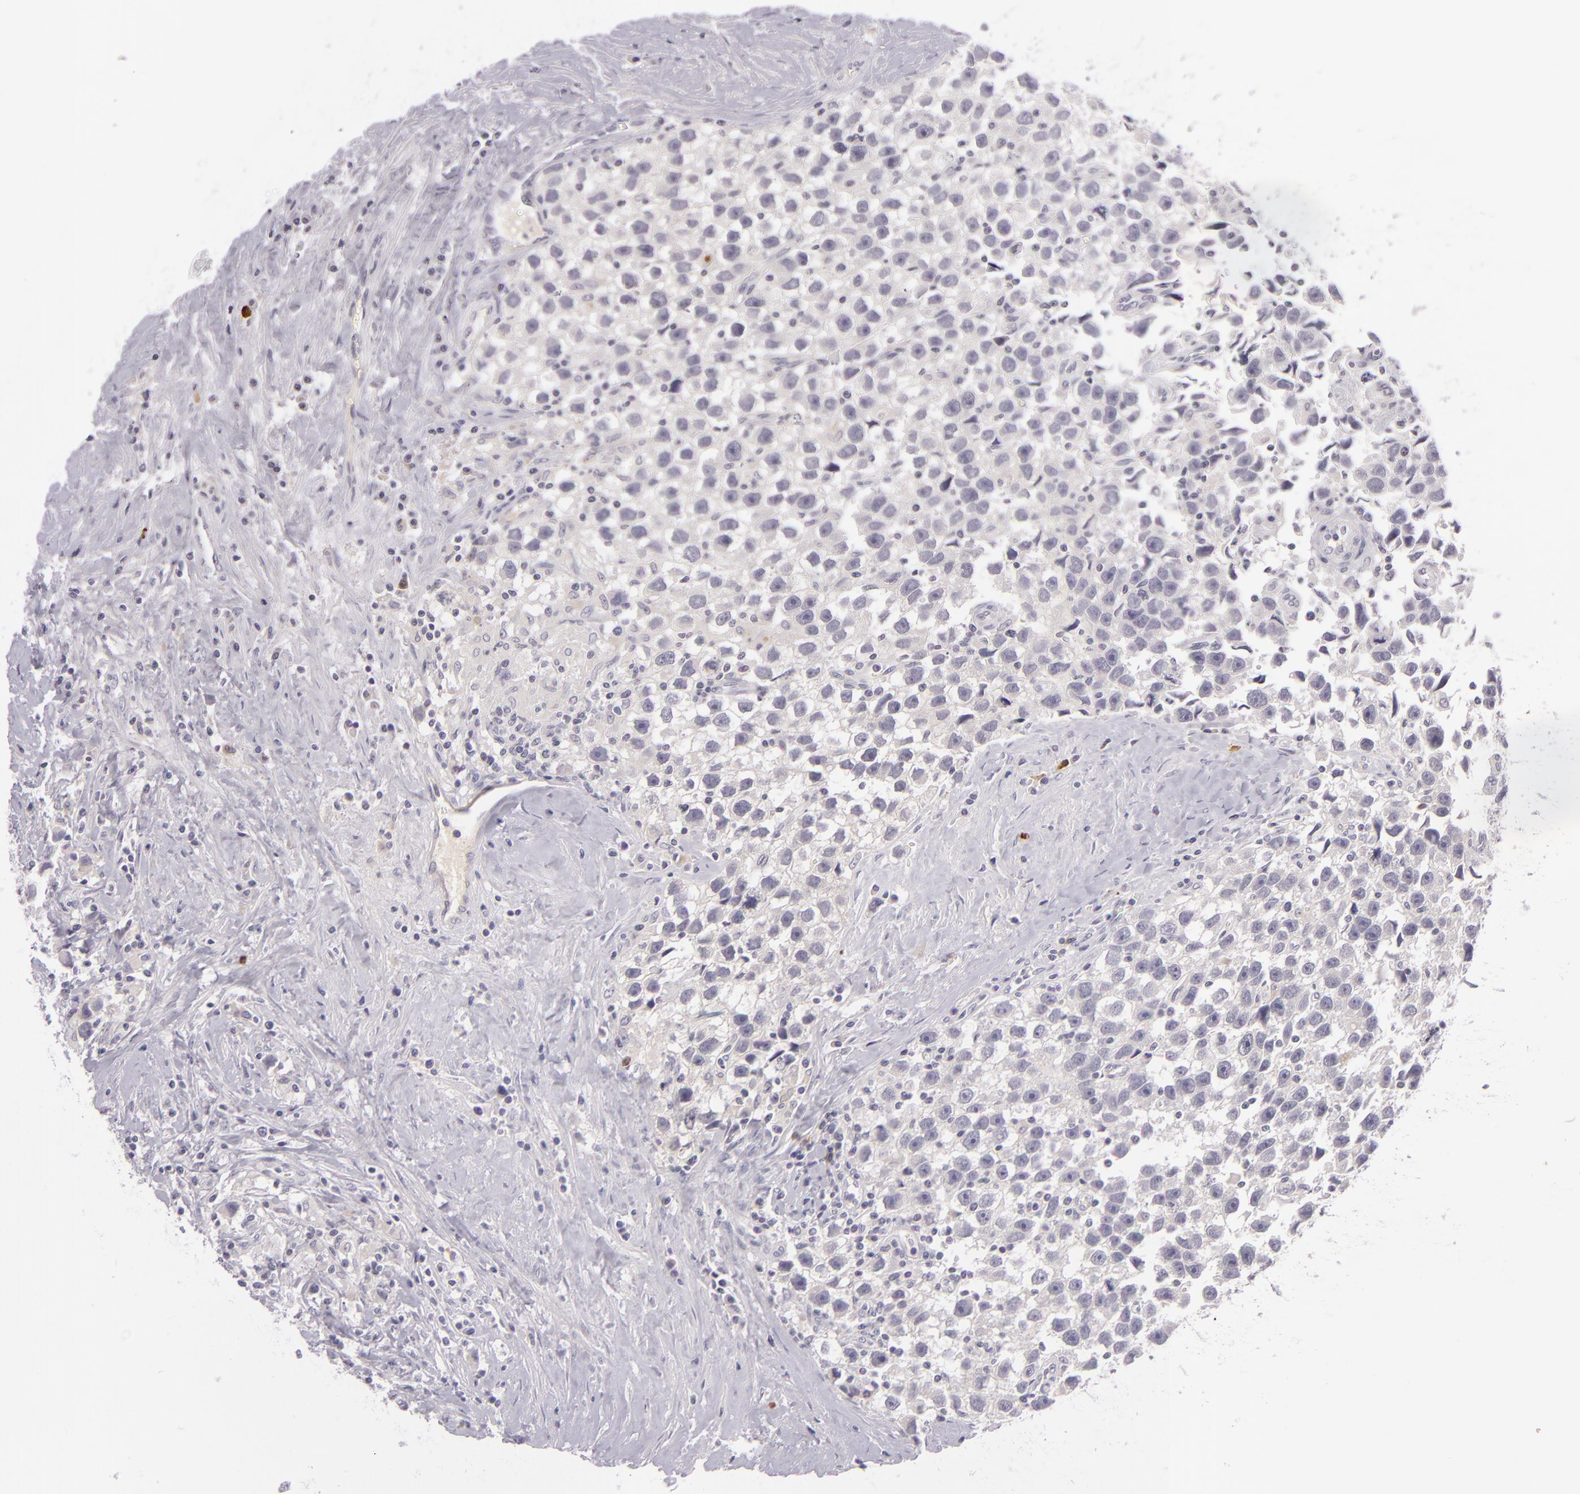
{"staining": {"intensity": "negative", "quantity": "none", "location": "none"}, "tissue": "testis cancer", "cell_type": "Tumor cells", "image_type": "cancer", "snomed": [{"axis": "morphology", "description": "Seminoma, NOS"}, {"axis": "topography", "description": "Testis"}], "caption": "This is an immunohistochemistry photomicrograph of human seminoma (testis). There is no staining in tumor cells.", "gene": "DAG1", "patient": {"sex": "male", "age": 43}}